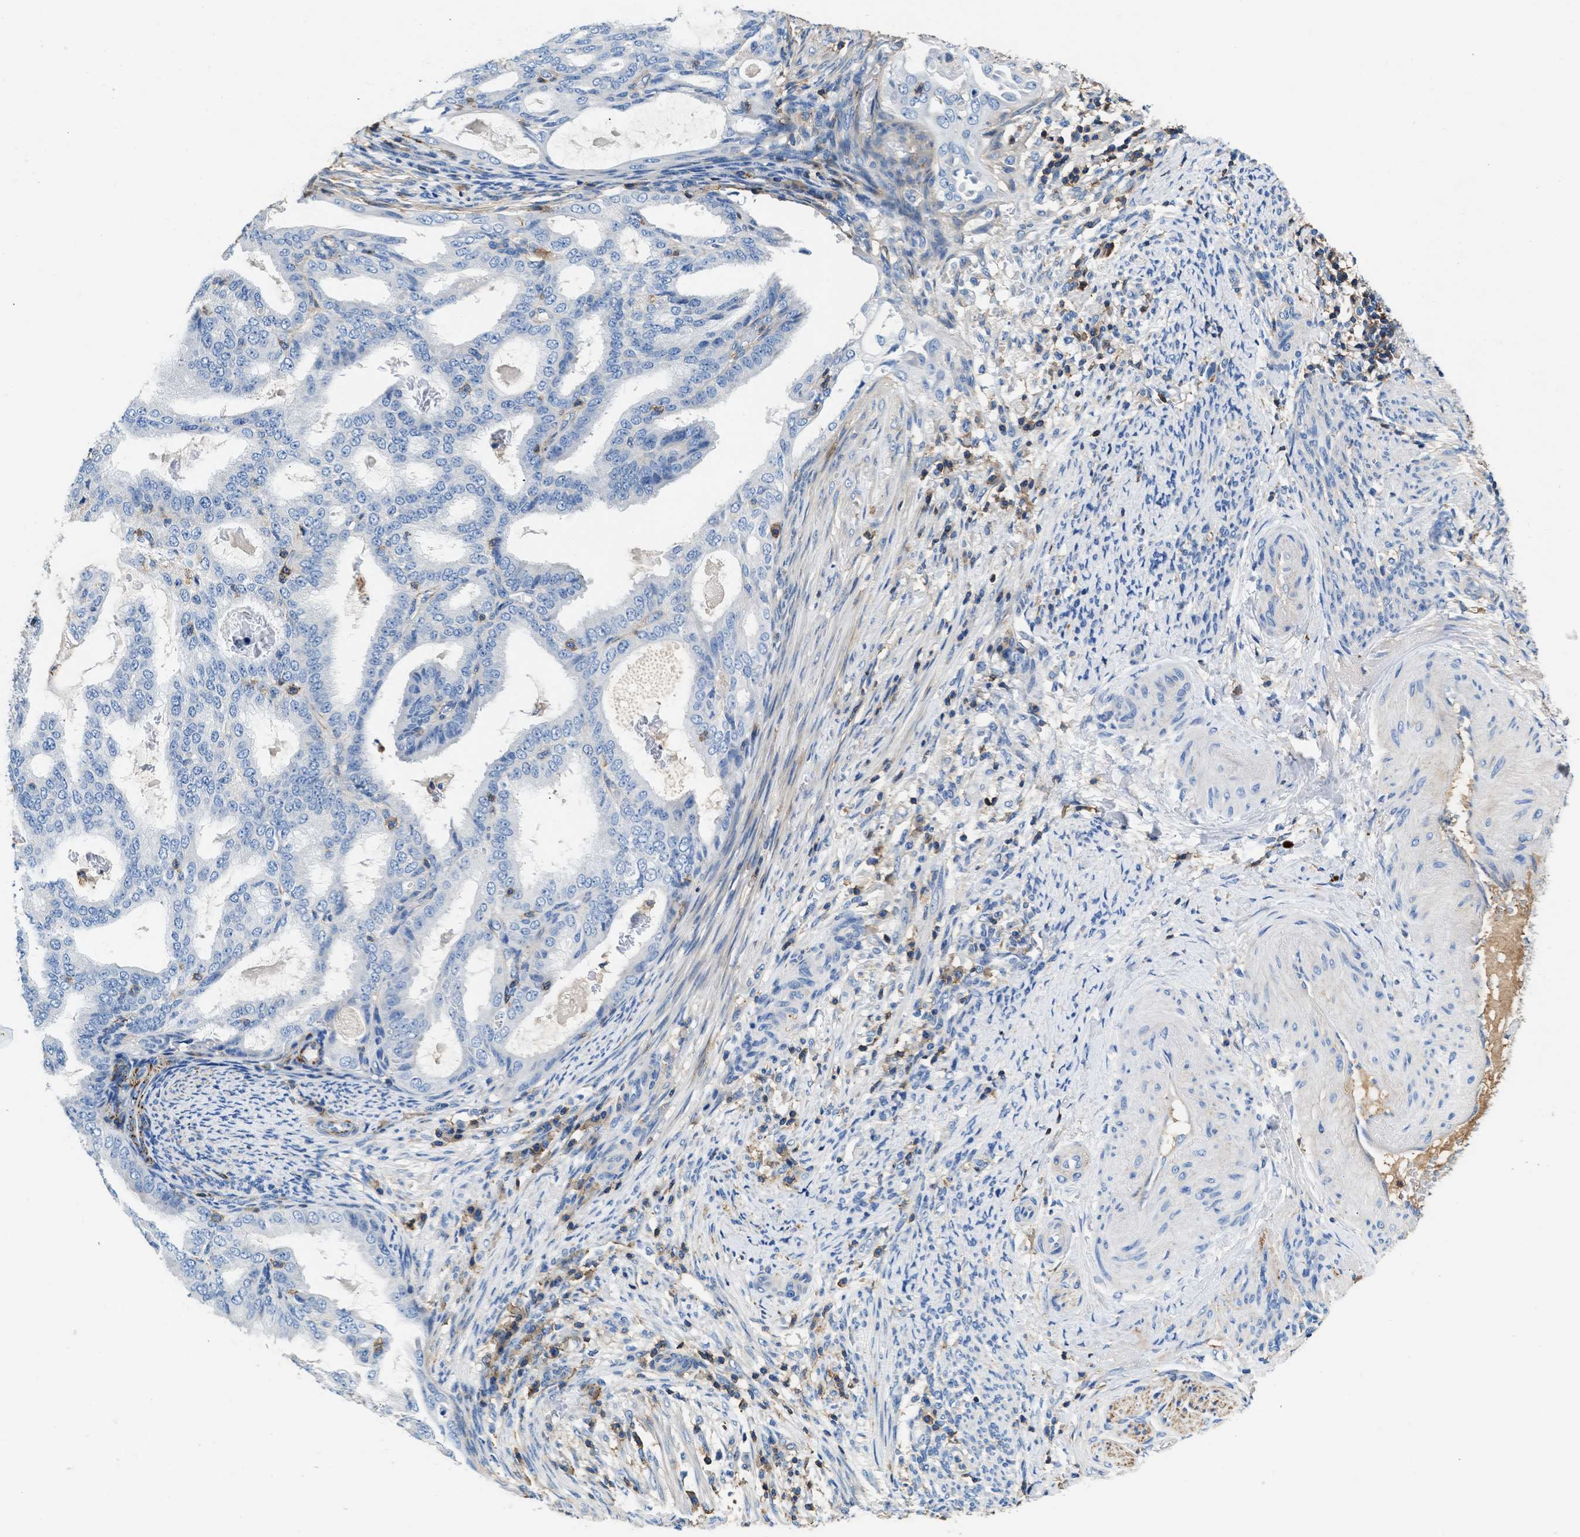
{"staining": {"intensity": "negative", "quantity": "none", "location": "none"}, "tissue": "endometrial cancer", "cell_type": "Tumor cells", "image_type": "cancer", "snomed": [{"axis": "morphology", "description": "Adenocarcinoma, NOS"}, {"axis": "topography", "description": "Endometrium"}], "caption": "A histopathology image of endometrial cancer (adenocarcinoma) stained for a protein reveals no brown staining in tumor cells.", "gene": "KCNQ4", "patient": {"sex": "female", "age": 58}}